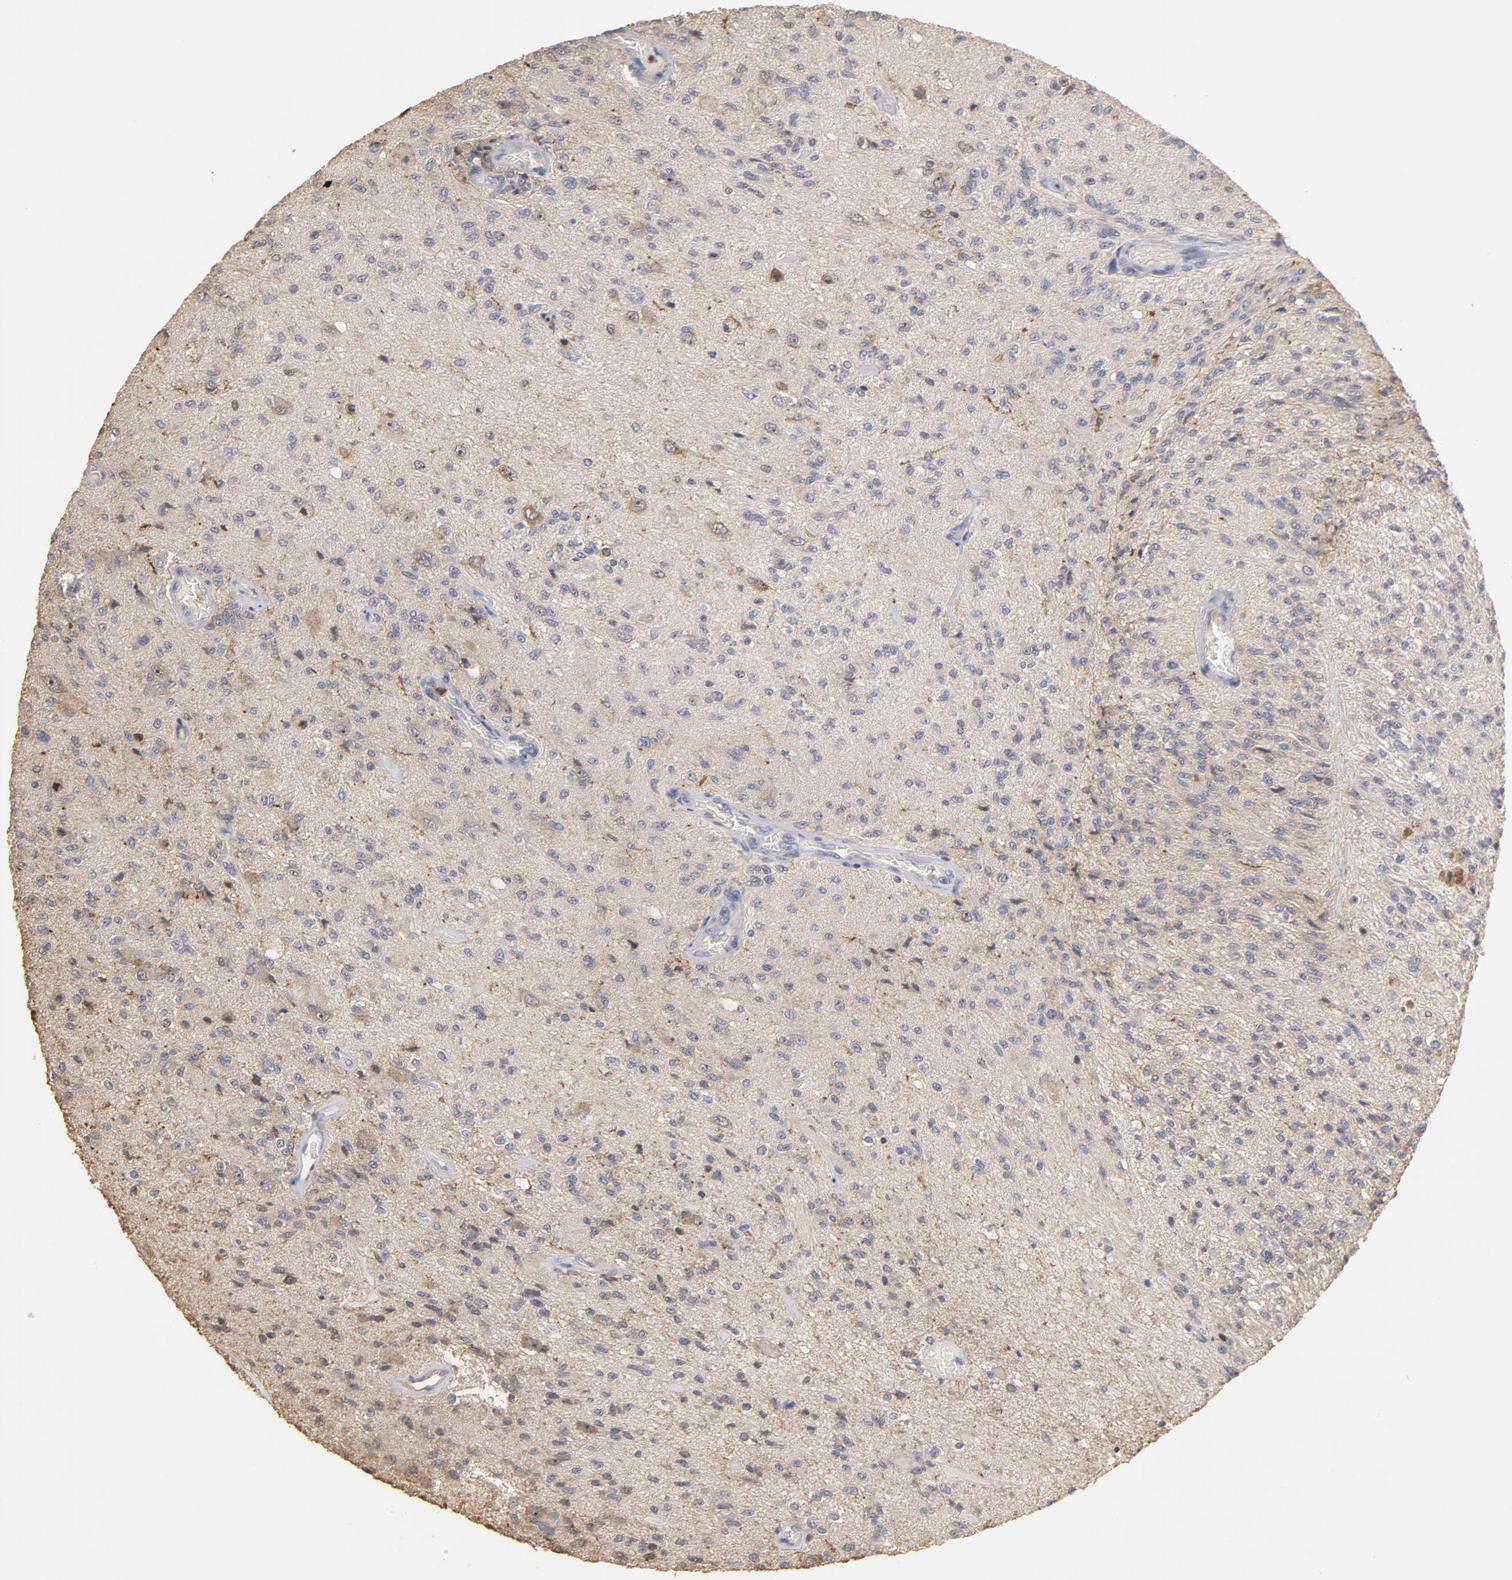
{"staining": {"intensity": "moderate", "quantity": ">75%", "location": "cytoplasmic/membranous"}, "tissue": "glioma", "cell_type": "Tumor cells", "image_type": "cancer", "snomed": [{"axis": "morphology", "description": "Normal tissue, NOS"}, {"axis": "morphology", "description": "Glioma, malignant, High grade"}, {"axis": "topography", "description": "Cerebral cortex"}], "caption": "An immunohistochemistry micrograph of tumor tissue is shown. Protein staining in brown shows moderate cytoplasmic/membranous positivity in glioma within tumor cells.", "gene": "PNMA1", "patient": {"sex": "male", "age": 77}}